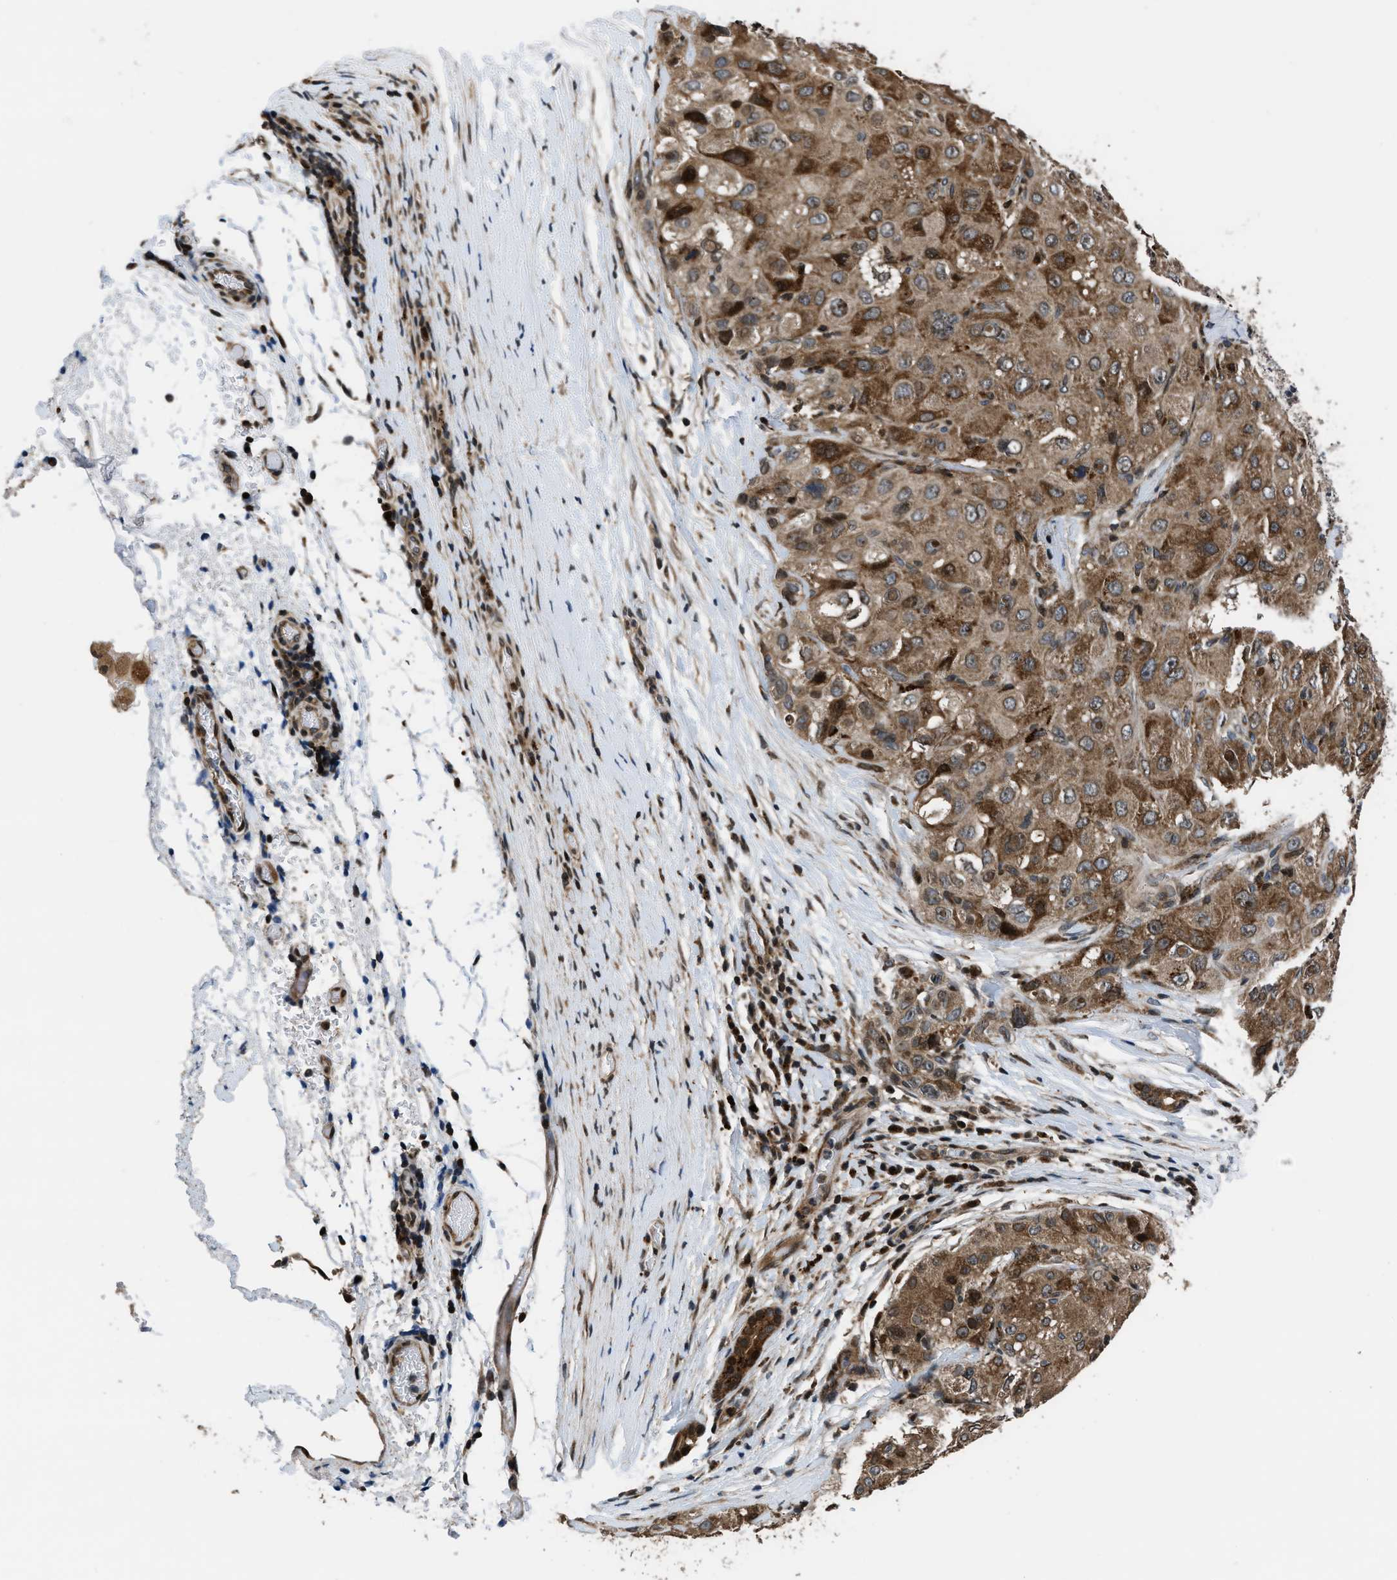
{"staining": {"intensity": "moderate", "quantity": ">75%", "location": "cytoplasmic/membranous"}, "tissue": "liver cancer", "cell_type": "Tumor cells", "image_type": "cancer", "snomed": [{"axis": "morphology", "description": "Carcinoma, Hepatocellular, NOS"}, {"axis": "topography", "description": "Liver"}], "caption": "Protein staining of liver cancer (hepatocellular carcinoma) tissue shows moderate cytoplasmic/membranous positivity in approximately >75% of tumor cells.", "gene": "CTBS", "patient": {"sex": "male", "age": 80}}